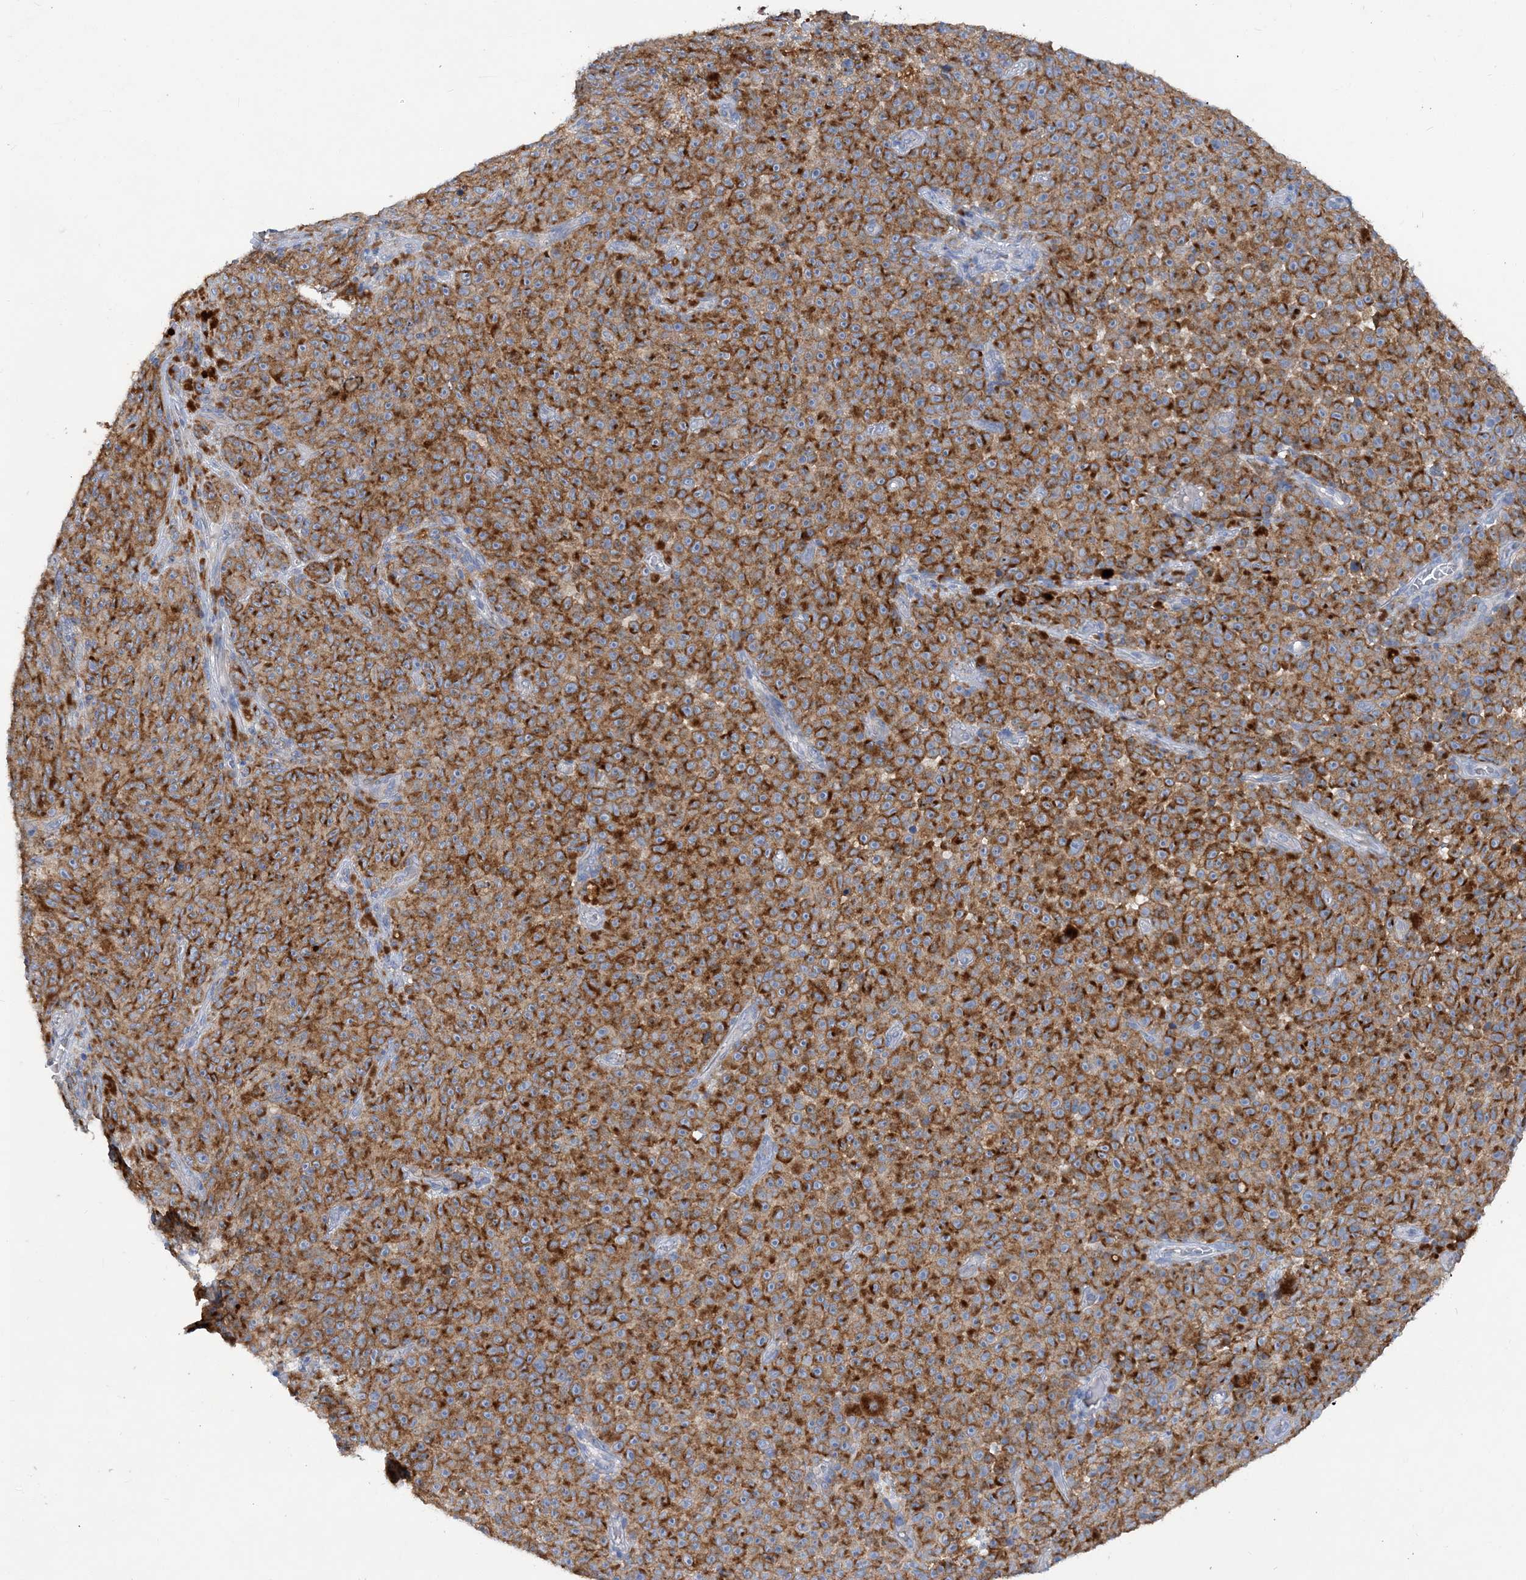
{"staining": {"intensity": "strong", "quantity": ">75%", "location": "cytoplasmic/membranous"}, "tissue": "melanoma", "cell_type": "Tumor cells", "image_type": "cancer", "snomed": [{"axis": "morphology", "description": "Malignant melanoma, NOS"}, {"axis": "topography", "description": "Skin"}], "caption": "Melanoma tissue demonstrates strong cytoplasmic/membranous expression in approximately >75% of tumor cells, visualized by immunohistochemistry. (DAB = brown stain, brightfield microscopy at high magnification).", "gene": "GRINA", "patient": {"sex": "female", "age": 82}}